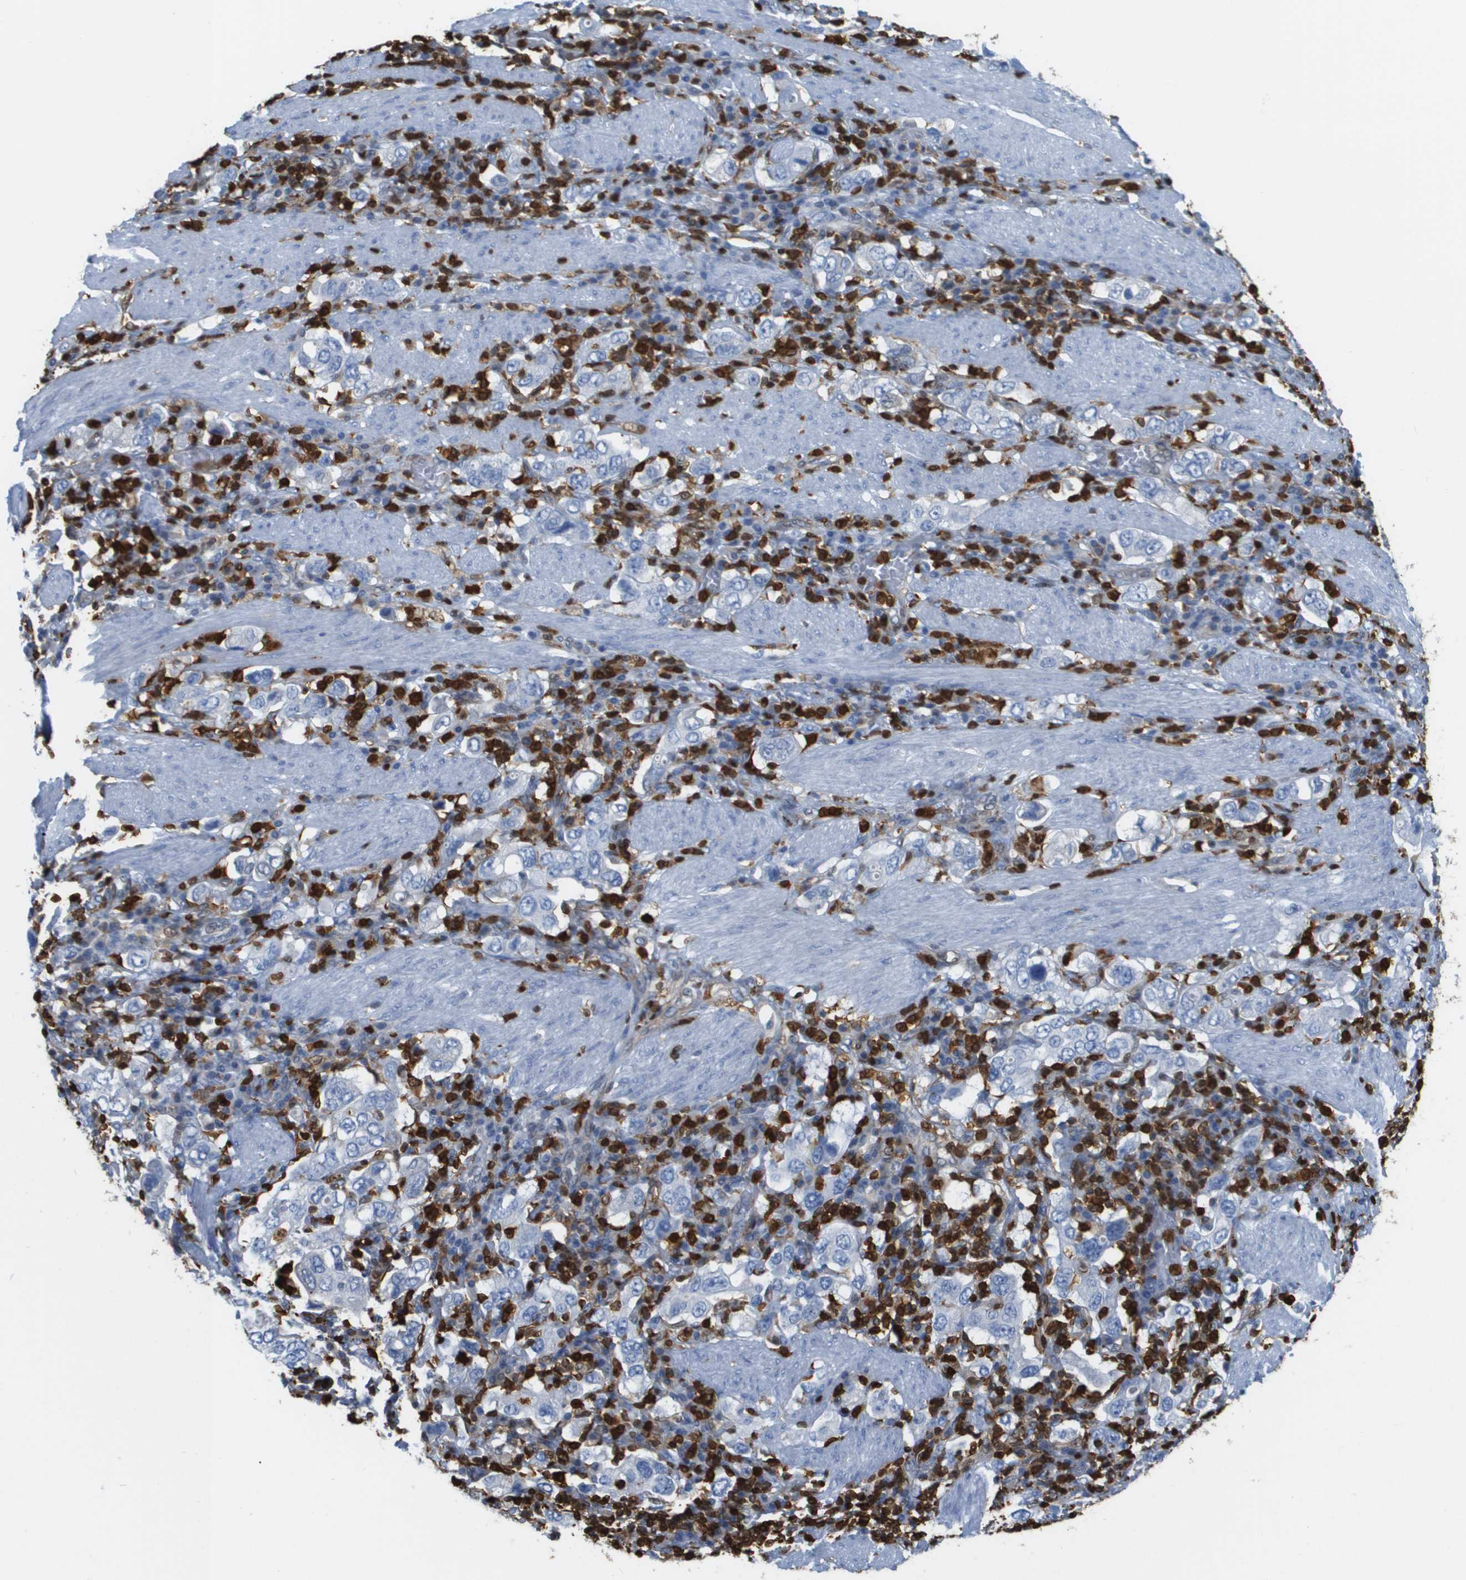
{"staining": {"intensity": "negative", "quantity": "none", "location": "none"}, "tissue": "stomach cancer", "cell_type": "Tumor cells", "image_type": "cancer", "snomed": [{"axis": "morphology", "description": "Adenocarcinoma, NOS"}, {"axis": "topography", "description": "Stomach, upper"}], "caption": "This is an immunohistochemistry image of human adenocarcinoma (stomach). There is no positivity in tumor cells.", "gene": "DOCK5", "patient": {"sex": "male", "age": 62}}